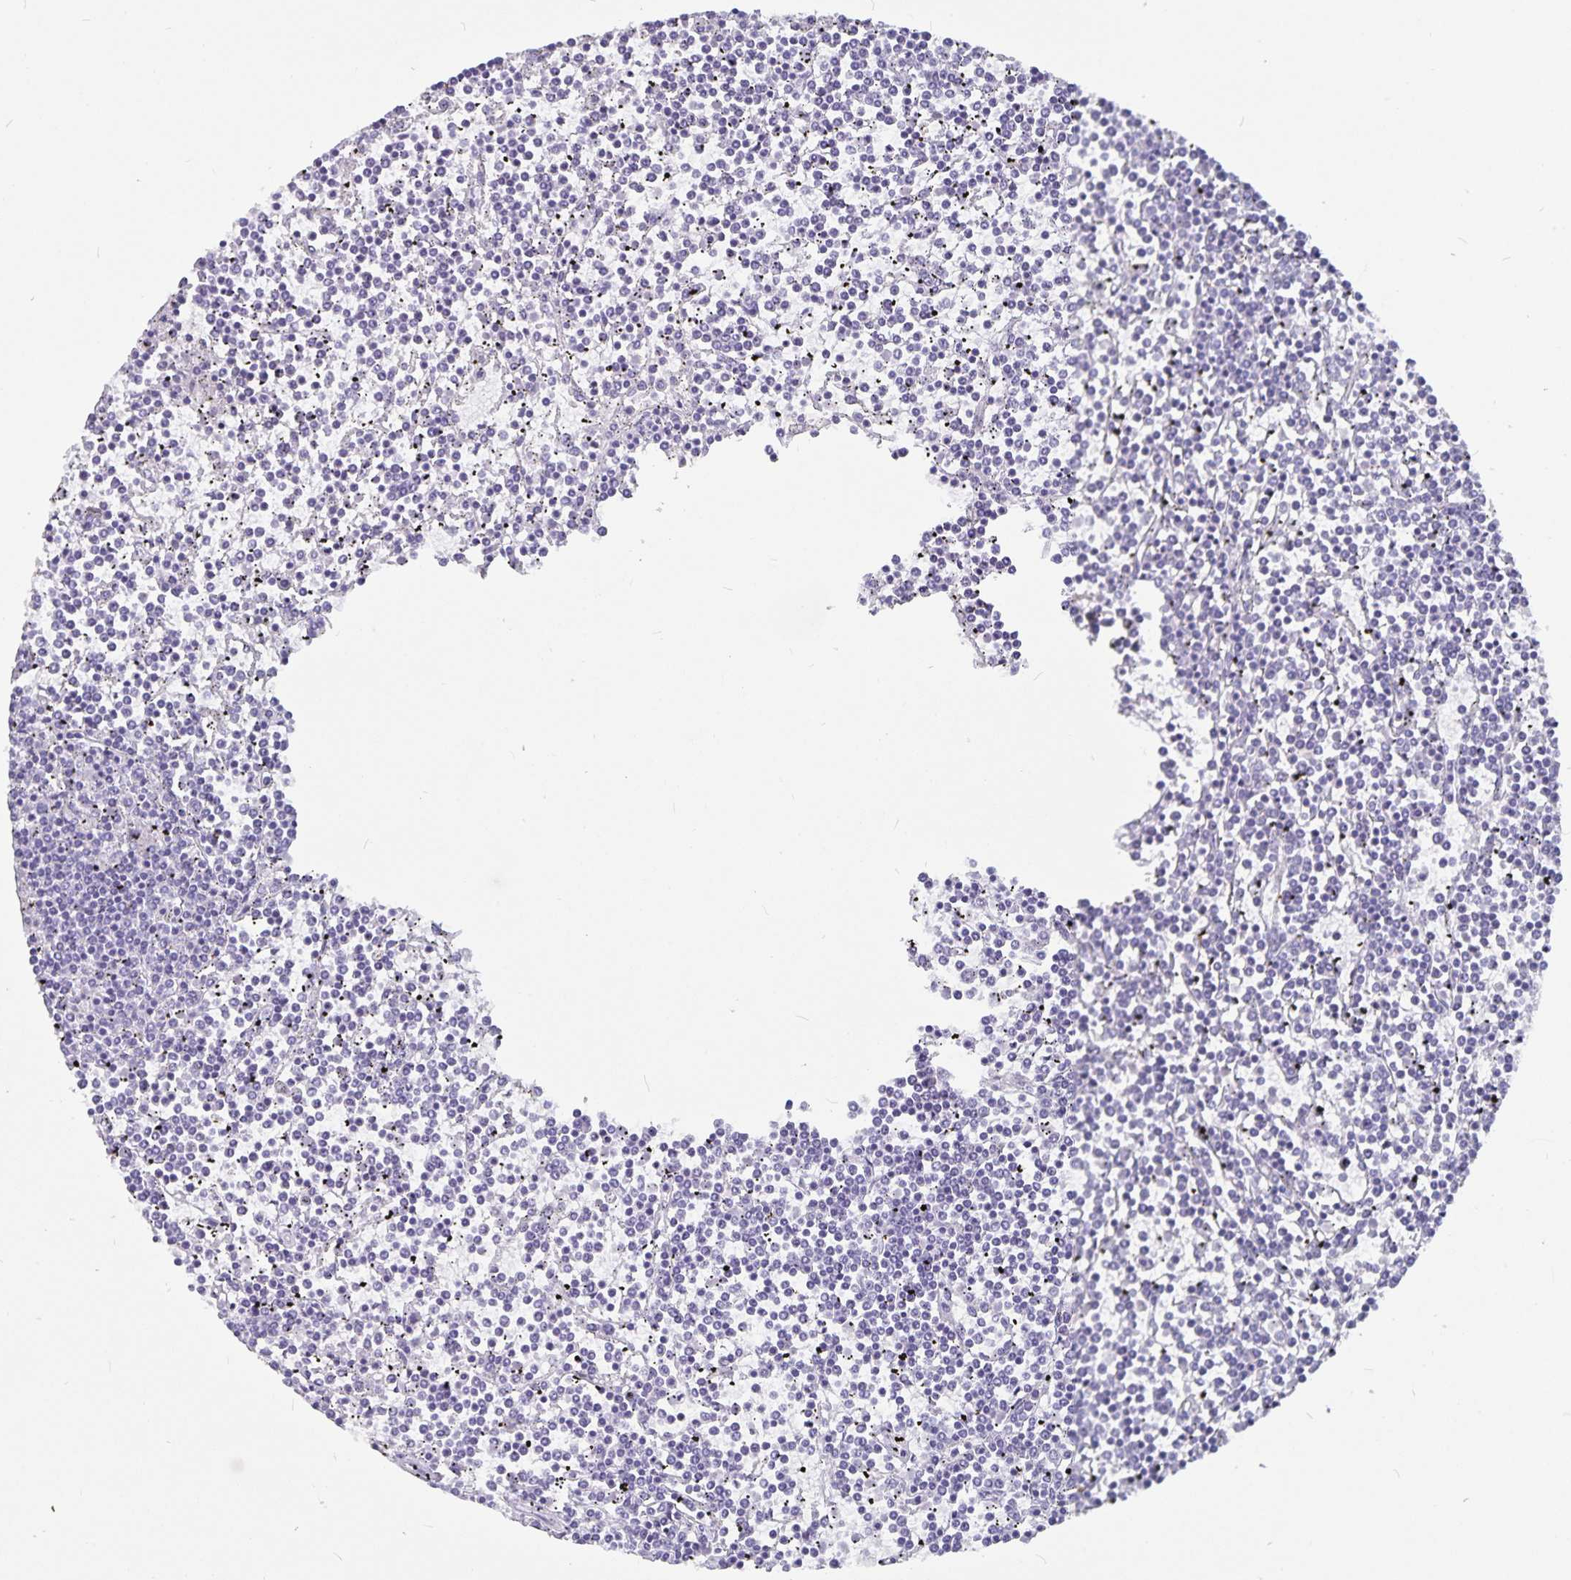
{"staining": {"intensity": "negative", "quantity": "none", "location": "none"}, "tissue": "lymphoma", "cell_type": "Tumor cells", "image_type": "cancer", "snomed": [{"axis": "morphology", "description": "Malignant lymphoma, non-Hodgkin's type, Low grade"}, {"axis": "topography", "description": "Spleen"}], "caption": "Immunohistochemical staining of human lymphoma reveals no significant expression in tumor cells.", "gene": "PLAC1", "patient": {"sex": "female", "age": 19}}